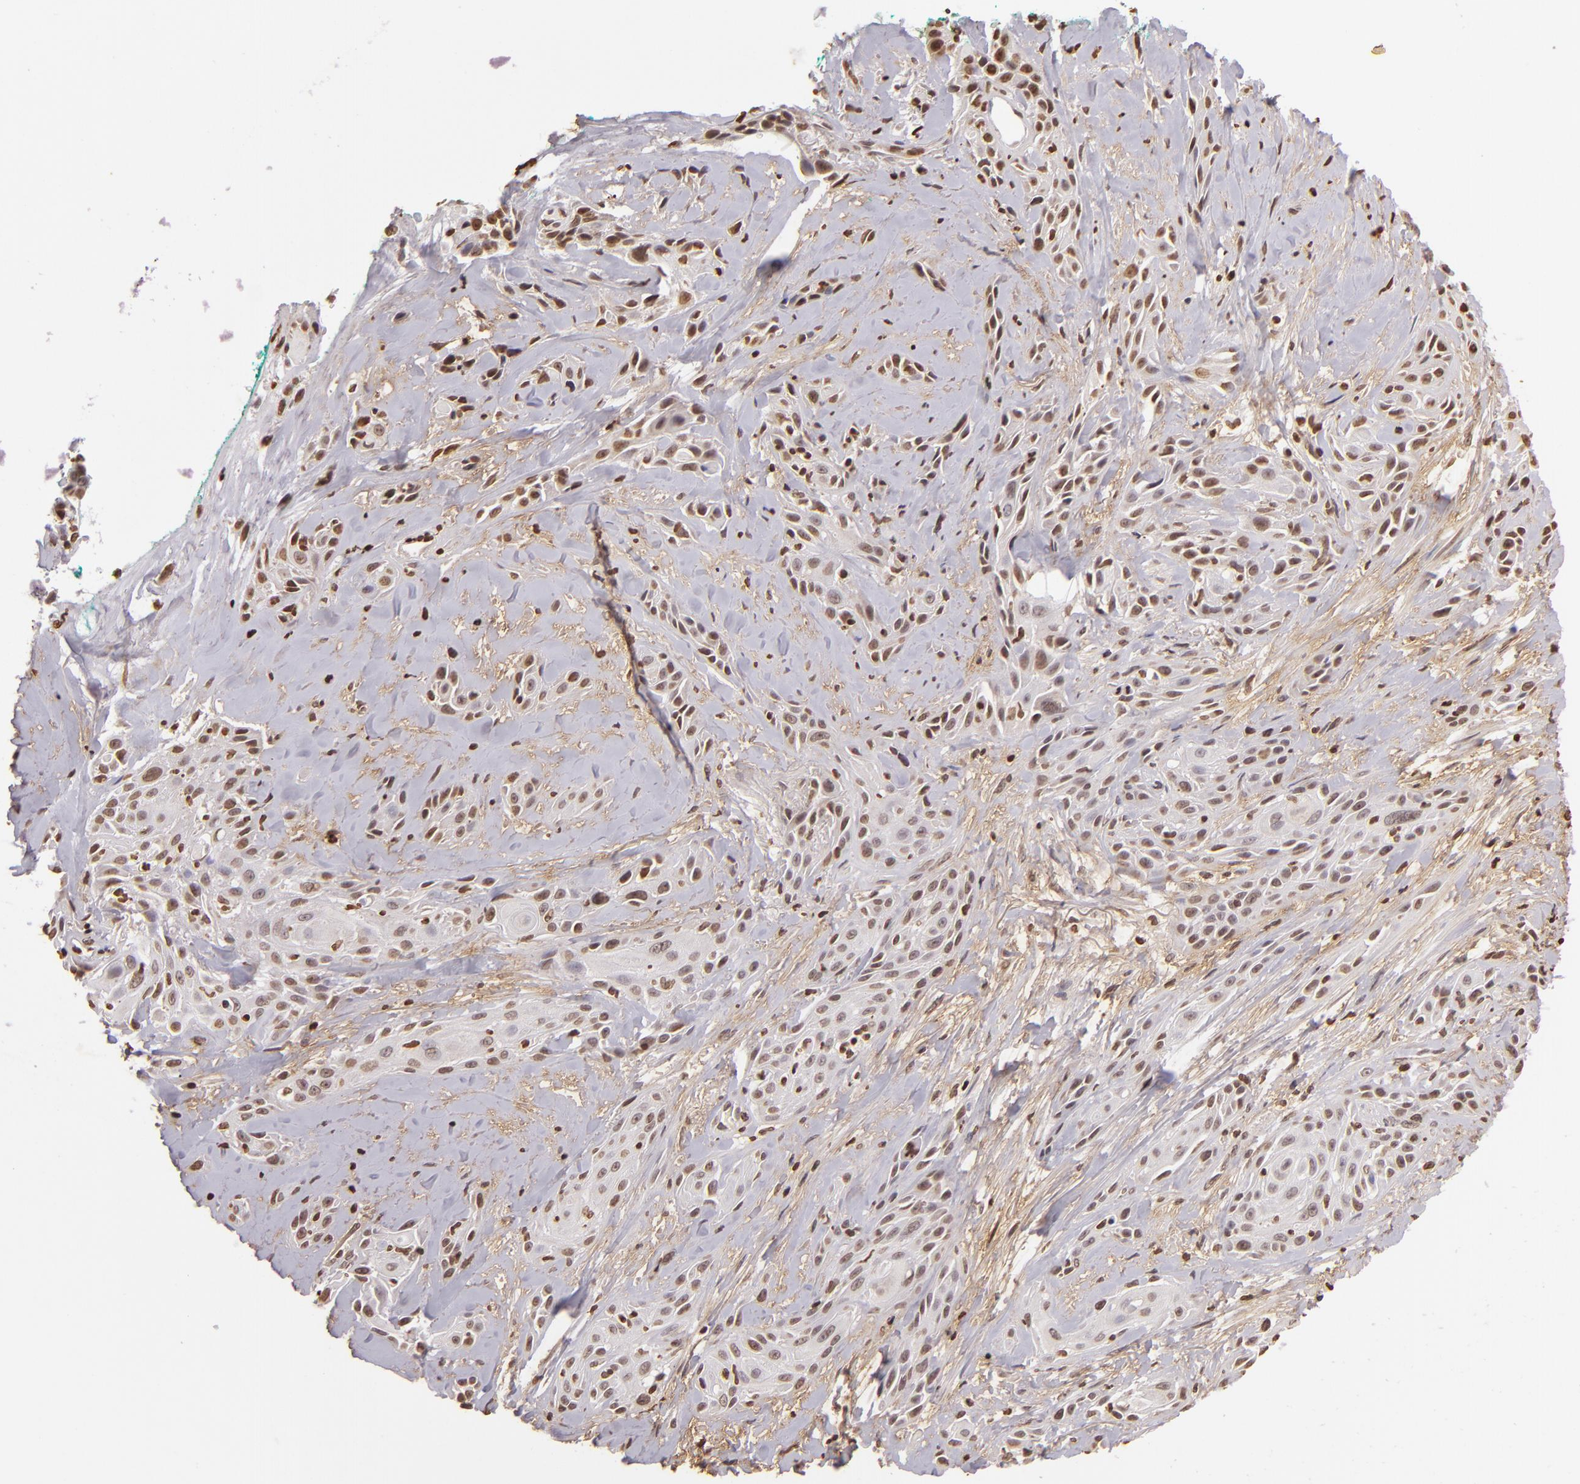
{"staining": {"intensity": "moderate", "quantity": "25%-75%", "location": "nuclear"}, "tissue": "skin cancer", "cell_type": "Tumor cells", "image_type": "cancer", "snomed": [{"axis": "morphology", "description": "Squamous cell carcinoma, NOS"}, {"axis": "topography", "description": "Skin"}, {"axis": "topography", "description": "Anal"}], "caption": "Skin cancer (squamous cell carcinoma) stained with a protein marker exhibits moderate staining in tumor cells.", "gene": "THRB", "patient": {"sex": "male", "age": 64}}